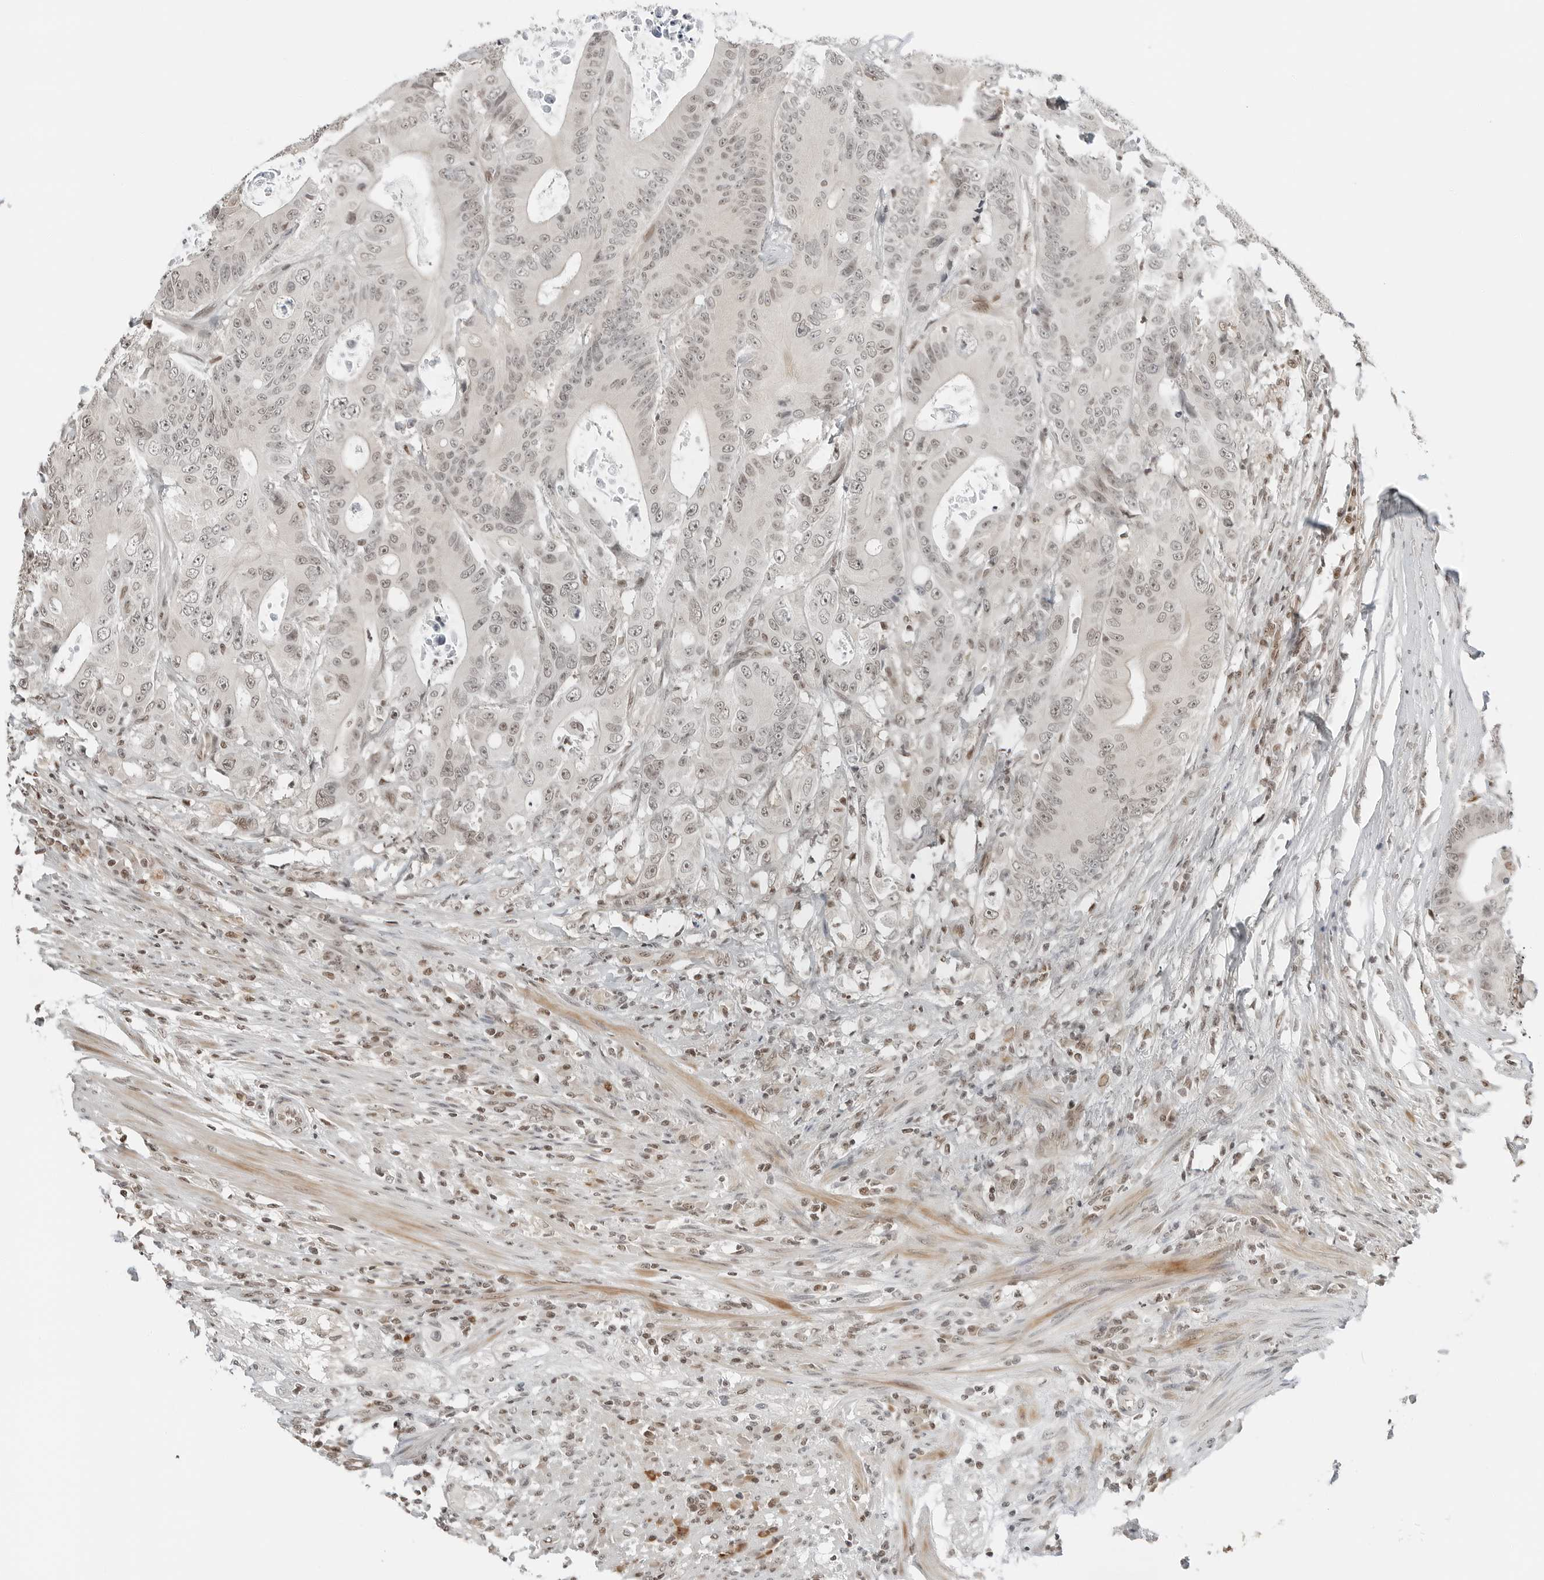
{"staining": {"intensity": "weak", "quantity": ">75%", "location": "nuclear"}, "tissue": "colorectal cancer", "cell_type": "Tumor cells", "image_type": "cancer", "snomed": [{"axis": "morphology", "description": "Adenocarcinoma, NOS"}, {"axis": "topography", "description": "Colon"}], "caption": "A brown stain labels weak nuclear expression of a protein in human colorectal adenocarcinoma tumor cells.", "gene": "CRTC2", "patient": {"sex": "male", "age": 83}}